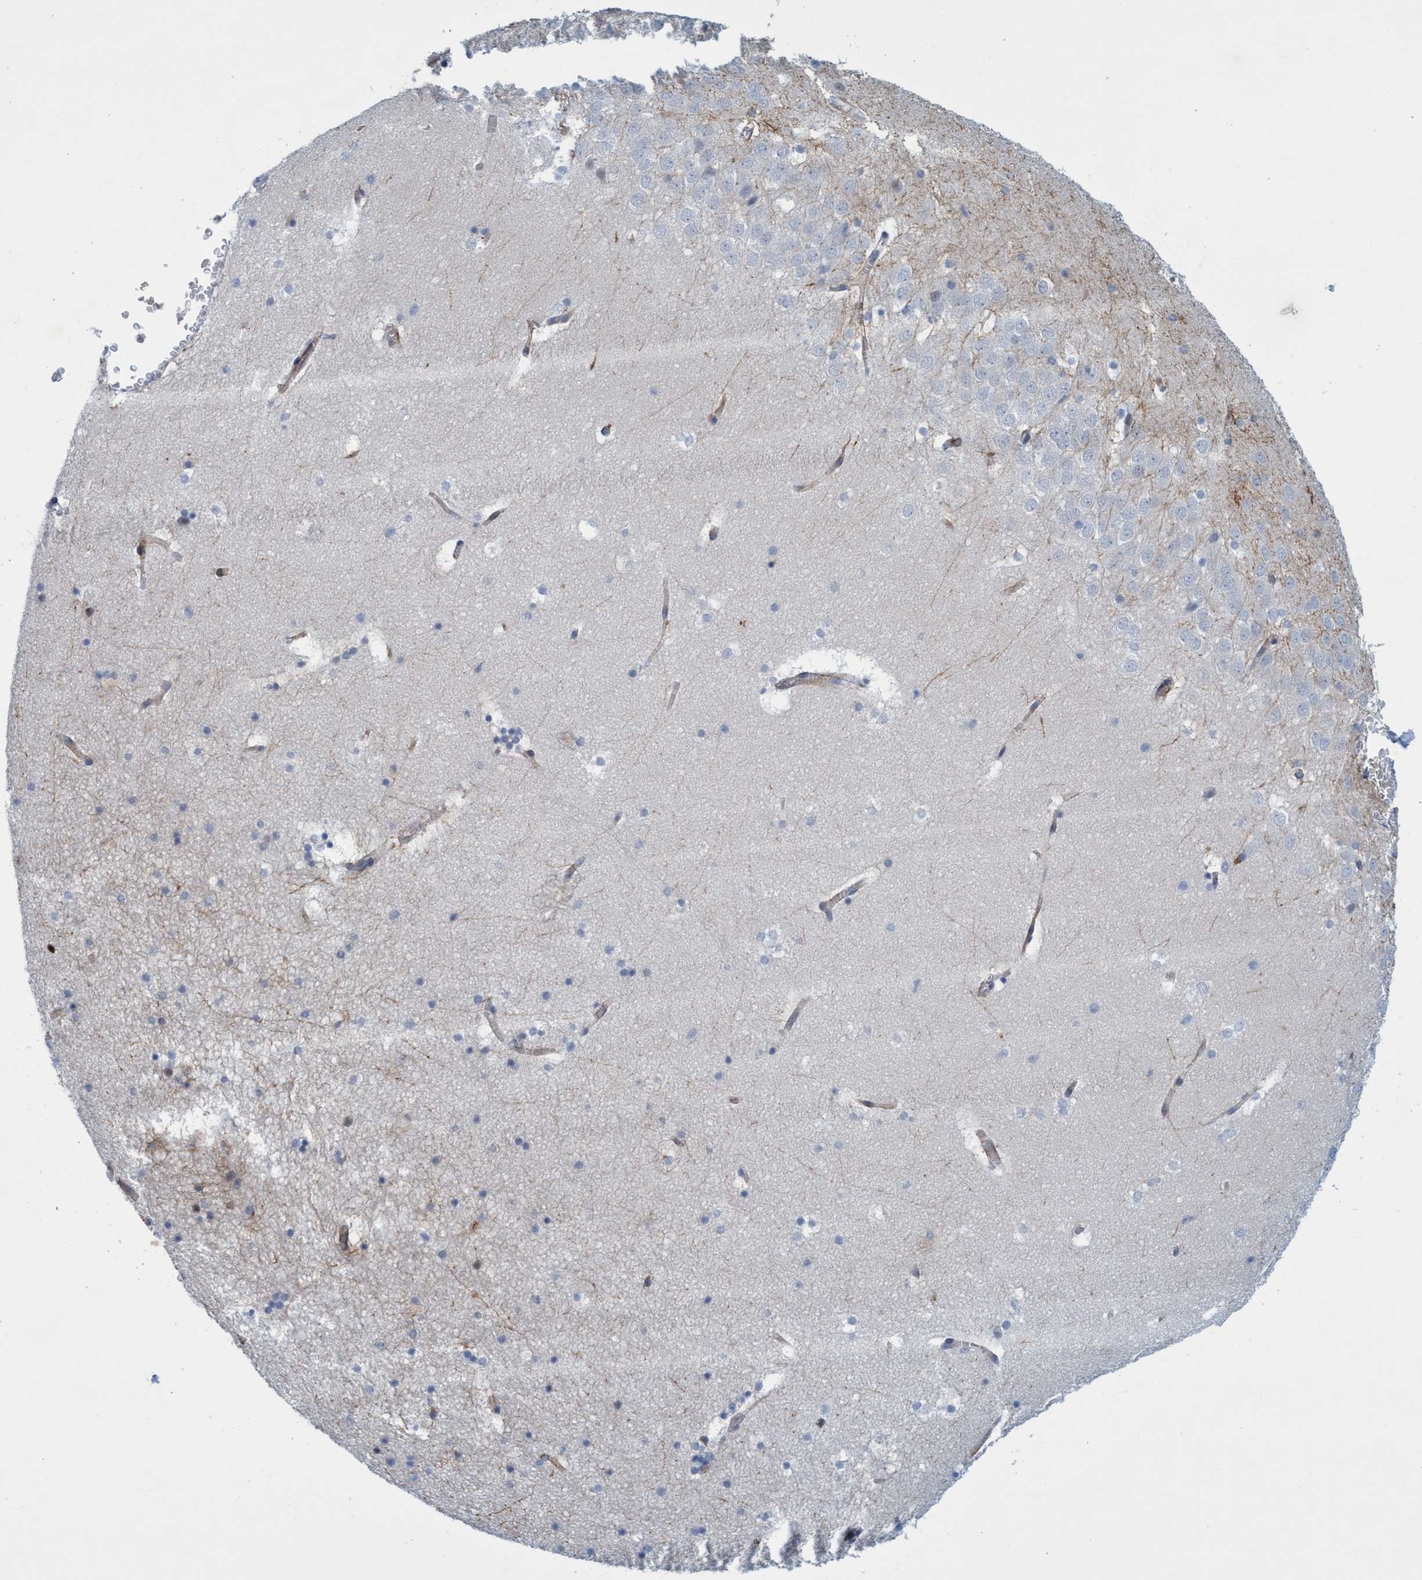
{"staining": {"intensity": "negative", "quantity": "none", "location": "none"}, "tissue": "hippocampus", "cell_type": "Glial cells", "image_type": "normal", "snomed": [{"axis": "morphology", "description": "Normal tissue, NOS"}, {"axis": "topography", "description": "Hippocampus"}], "caption": "This is a histopathology image of immunohistochemistry staining of unremarkable hippocampus, which shows no positivity in glial cells.", "gene": "SLC43A2", "patient": {"sex": "male", "age": 45}}